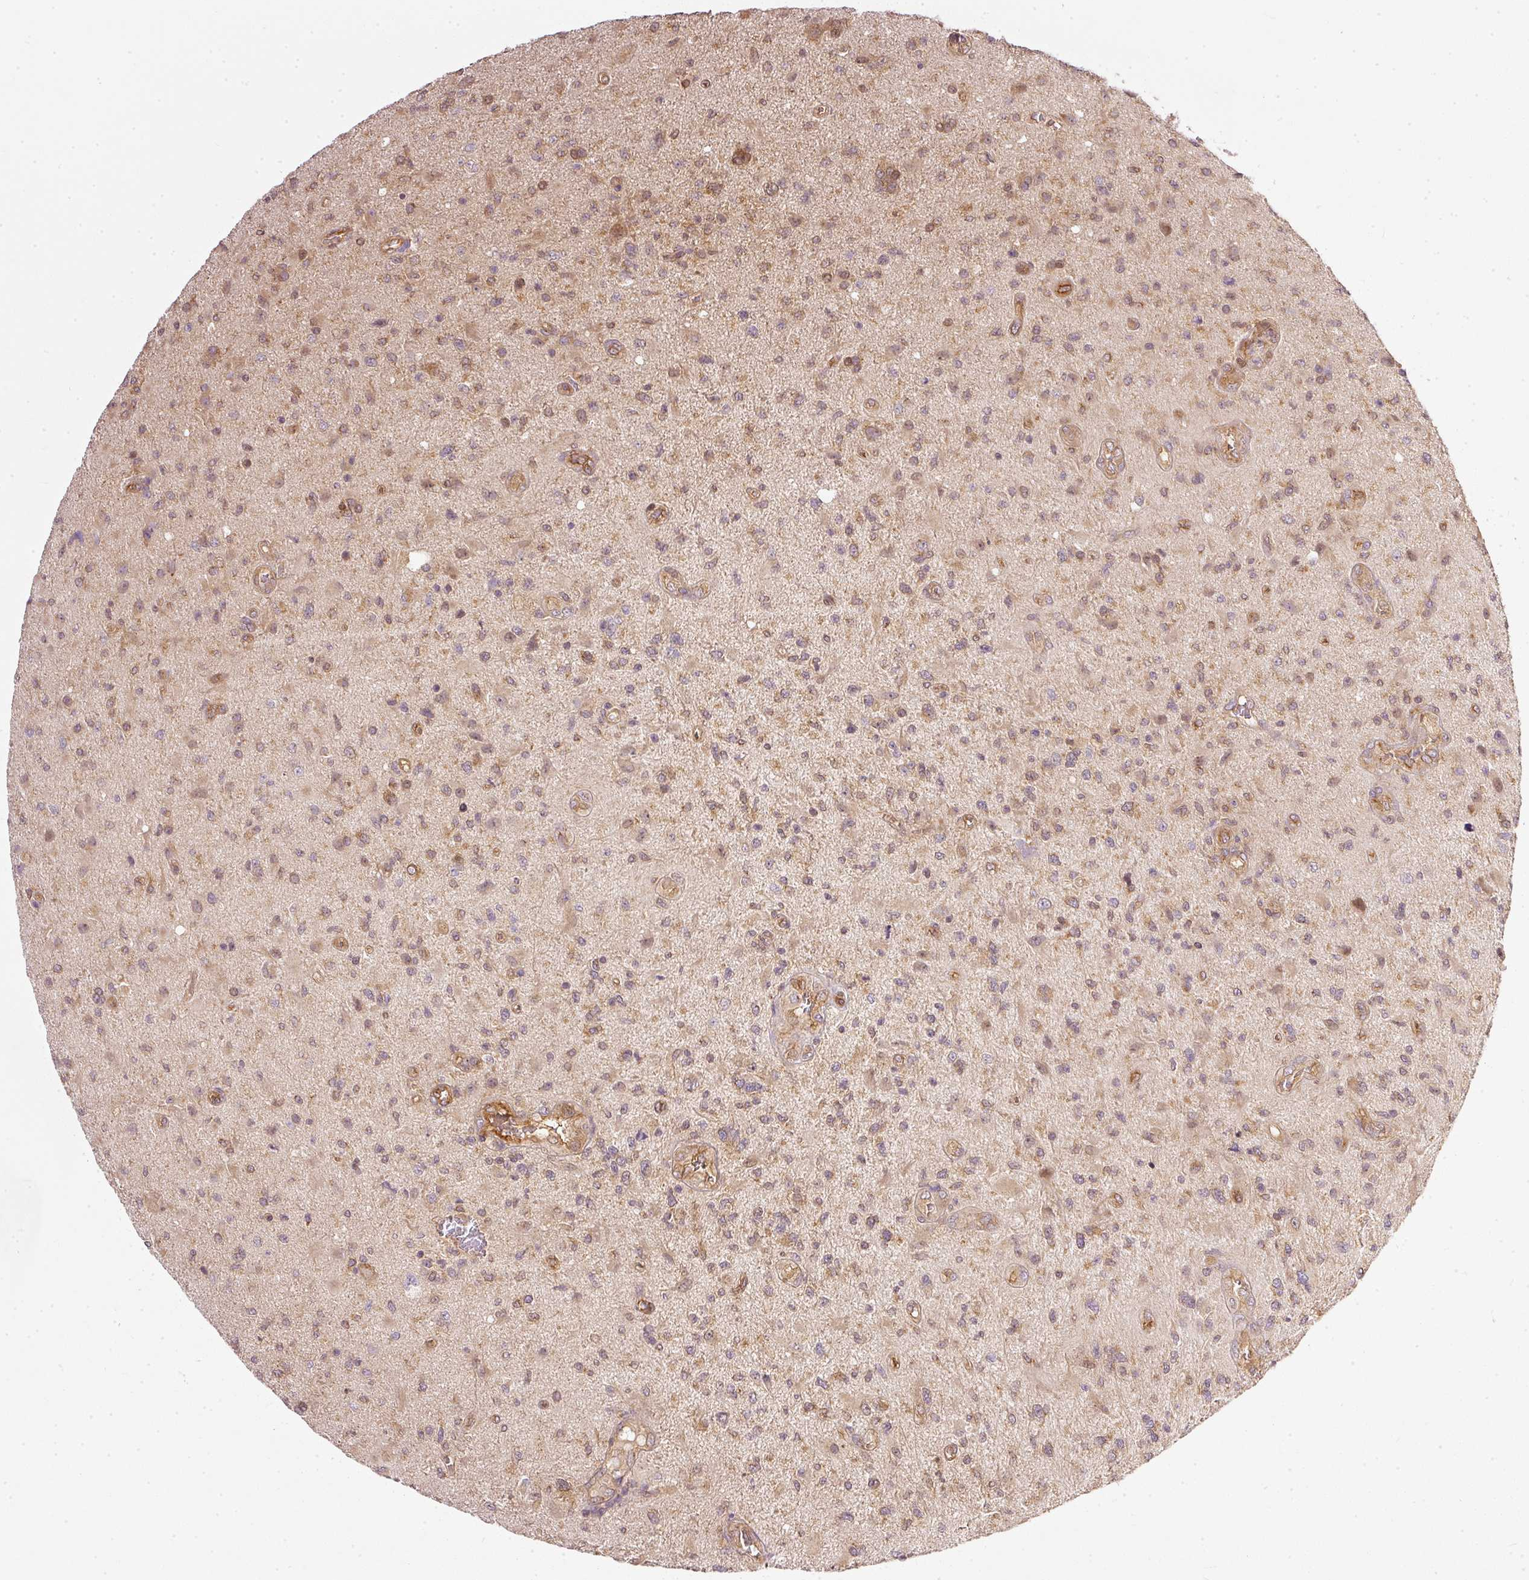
{"staining": {"intensity": "moderate", "quantity": ">75%", "location": "cytoplasmic/membranous"}, "tissue": "glioma", "cell_type": "Tumor cells", "image_type": "cancer", "snomed": [{"axis": "morphology", "description": "Glioma, malignant, High grade"}, {"axis": "topography", "description": "Brain"}], "caption": "Immunohistochemical staining of glioma demonstrates moderate cytoplasmic/membranous protein positivity in approximately >75% of tumor cells.", "gene": "MIF4GD", "patient": {"sex": "male", "age": 67}}